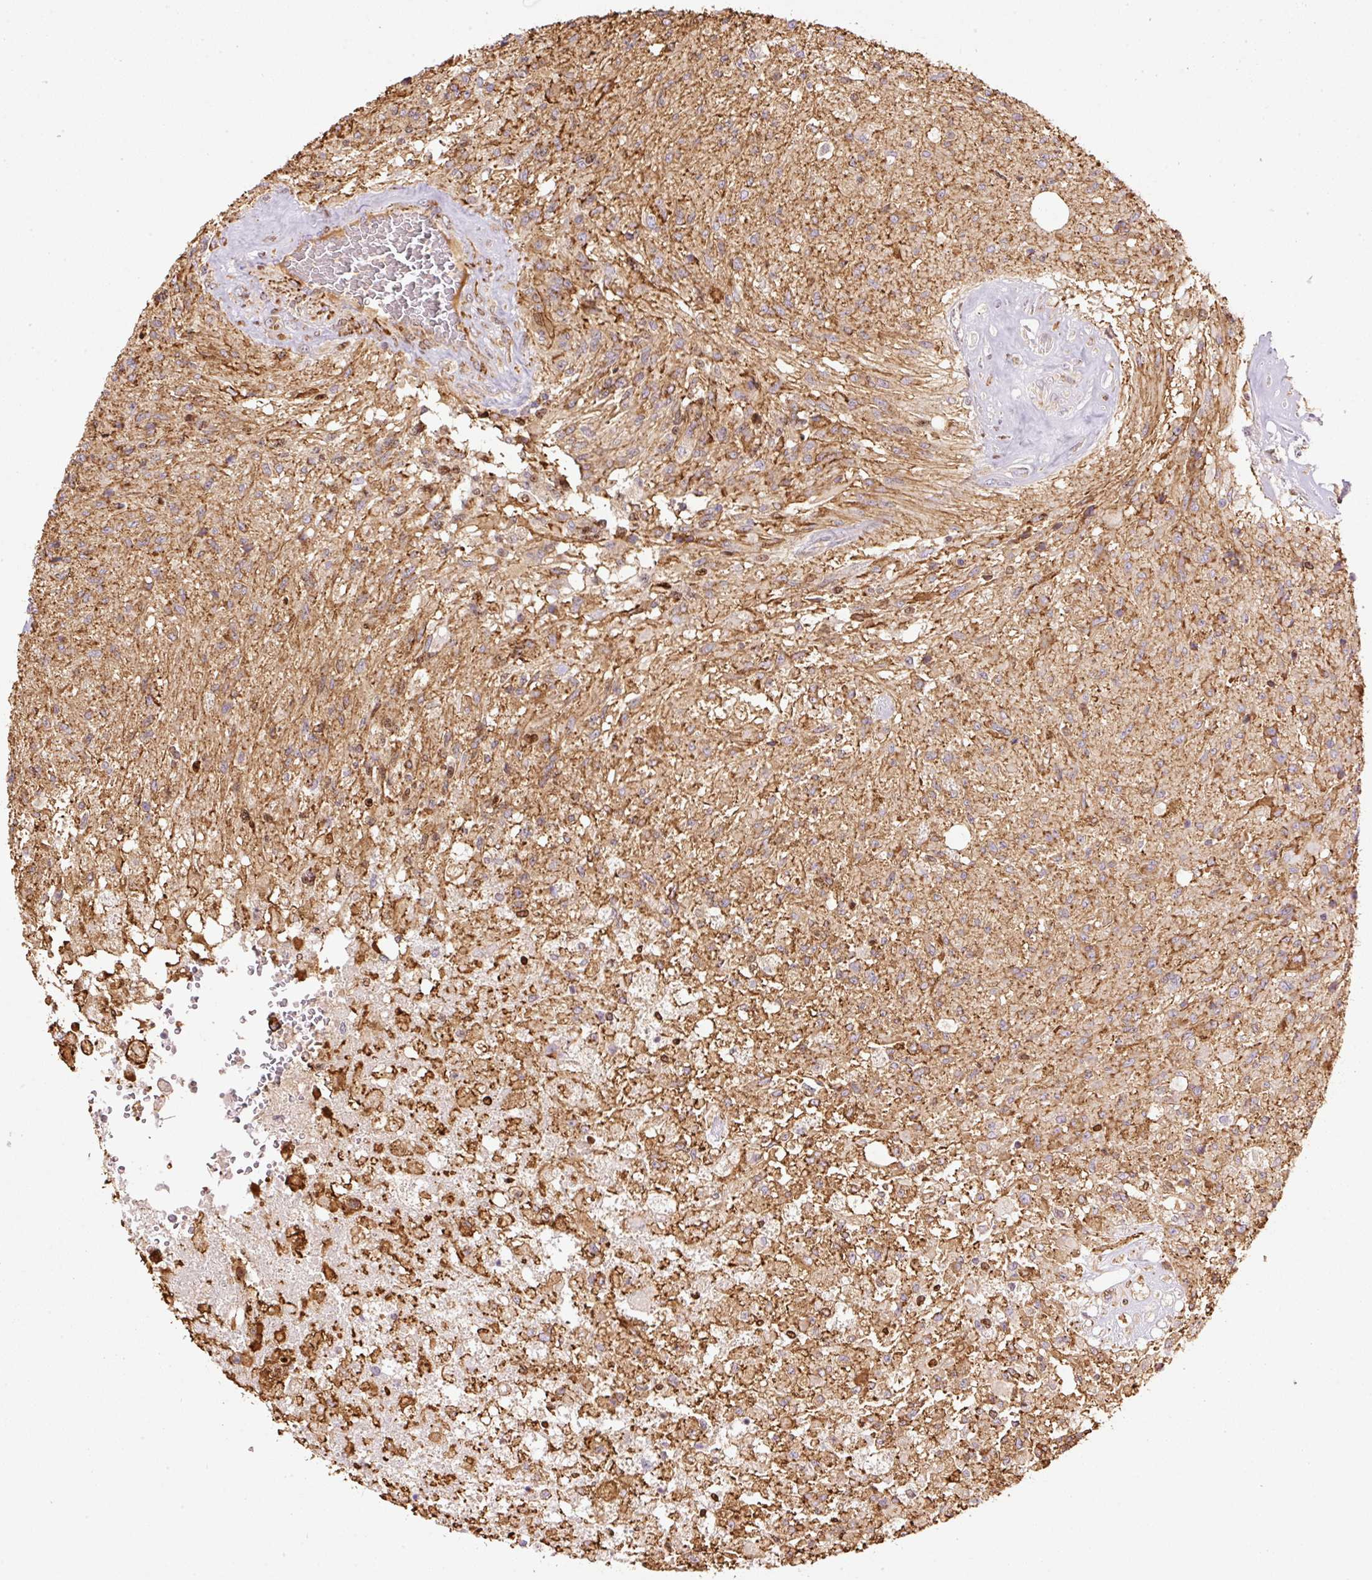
{"staining": {"intensity": "moderate", "quantity": "25%-75%", "location": "cytoplasmic/membranous"}, "tissue": "glioma", "cell_type": "Tumor cells", "image_type": "cancer", "snomed": [{"axis": "morphology", "description": "Glioma, malignant, High grade"}, {"axis": "topography", "description": "Brain"}], "caption": "Immunohistochemistry of glioma demonstrates medium levels of moderate cytoplasmic/membranous expression in approximately 25%-75% of tumor cells. (Stains: DAB (3,3'-diaminobenzidine) in brown, nuclei in blue, Microscopy: brightfield microscopy at high magnification).", "gene": "TMEM8B", "patient": {"sex": "male", "age": 56}}